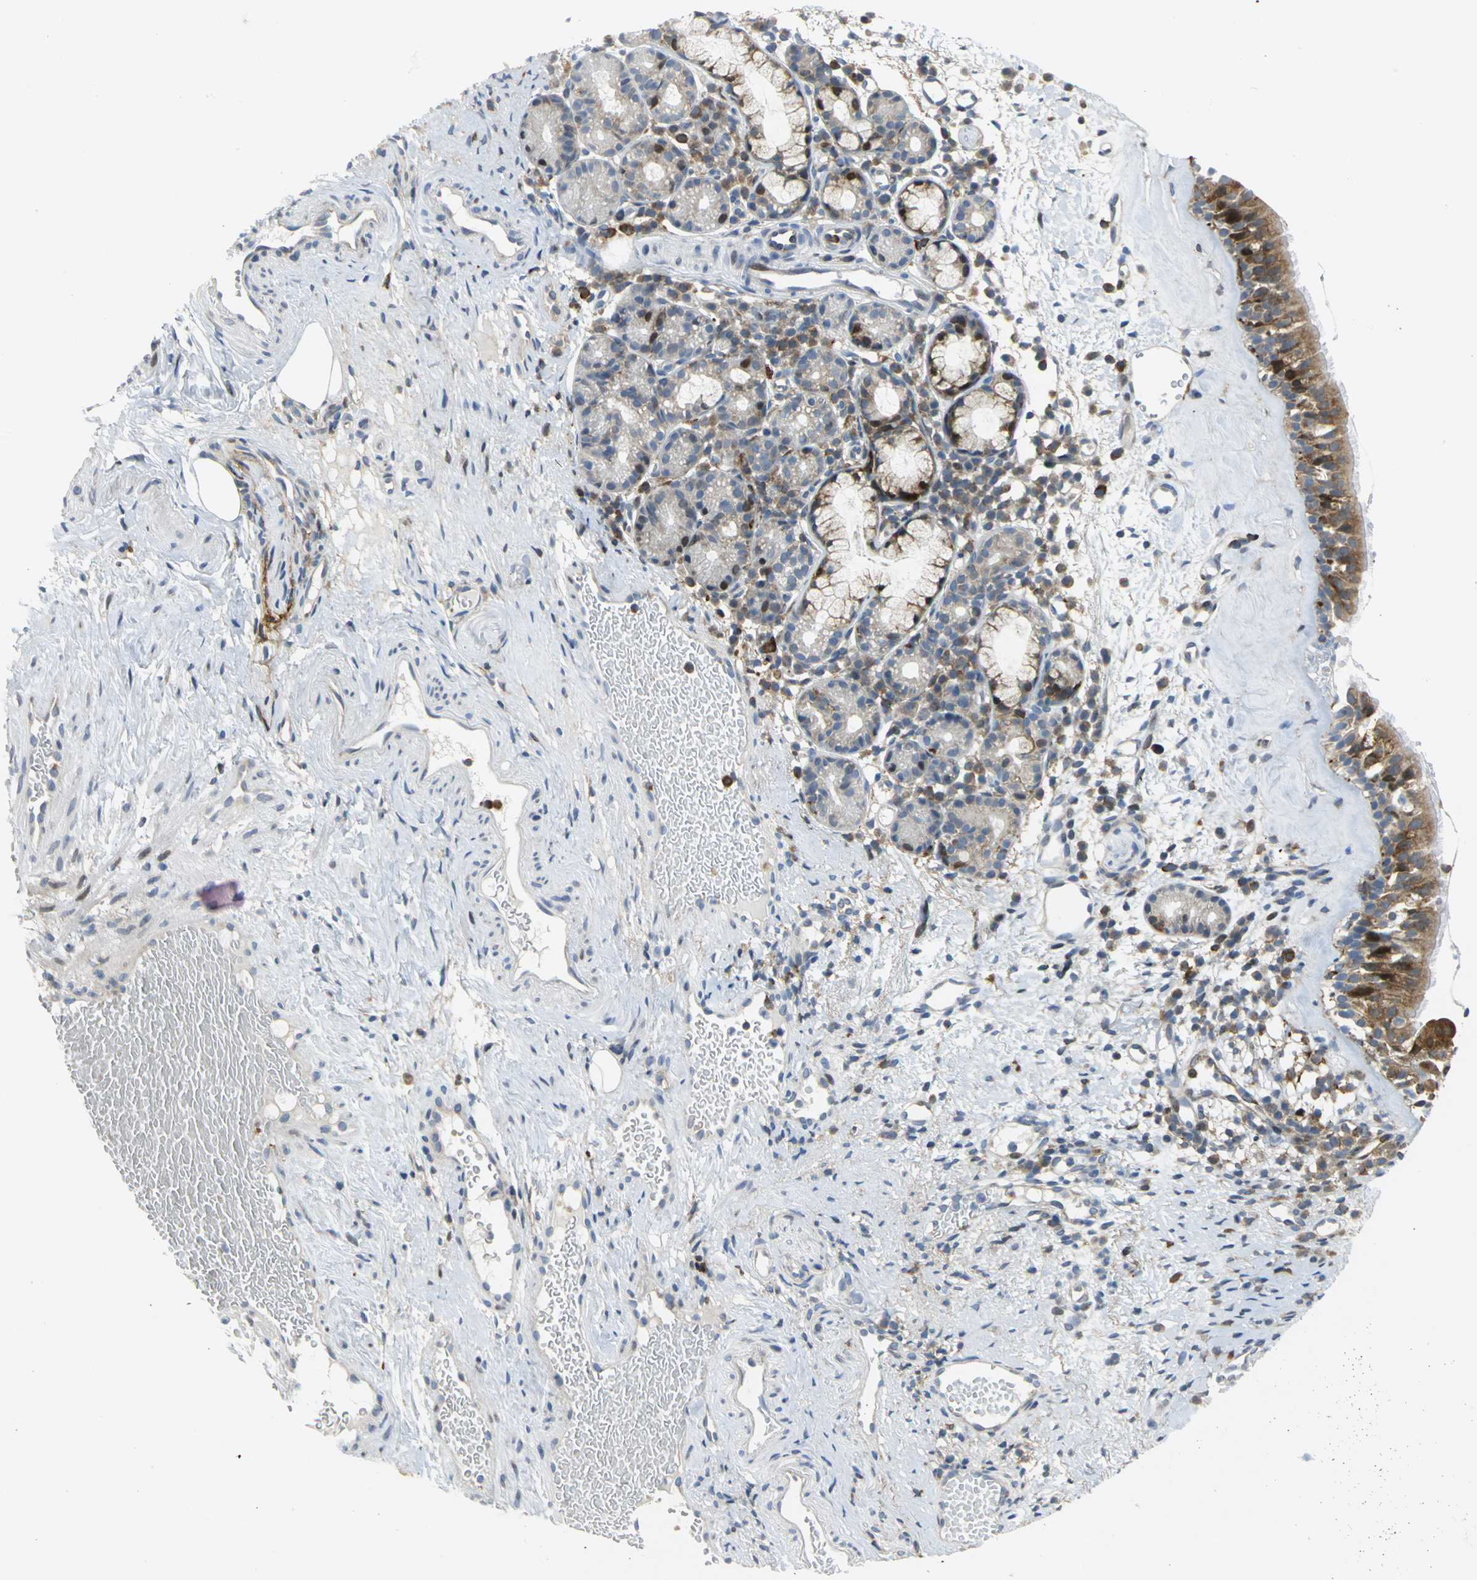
{"staining": {"intensity": "moderate", "quantity": ">75%", "location": "cytoplasmic/membranous"}, "tissue": "nasopharynx", "cell_type": "Respiratory epithelial cells", "image_type": "normal", "snomed": [{"axis": "morphology", "description": "Normal tissue, NOS"}, {"axis": "morphology", "description": "Inflammation, NOS"}, {"axis": "topography", "description": "Nasopharynx"}], "caption": "This is an image of IHC staining of normal nasopharynx, which shows moderate positivity in the cytoplasmic/membranous of respiratory epithelial cells.", "gene": "YBX1", "patient": {"sex": "female", "age": 55}}